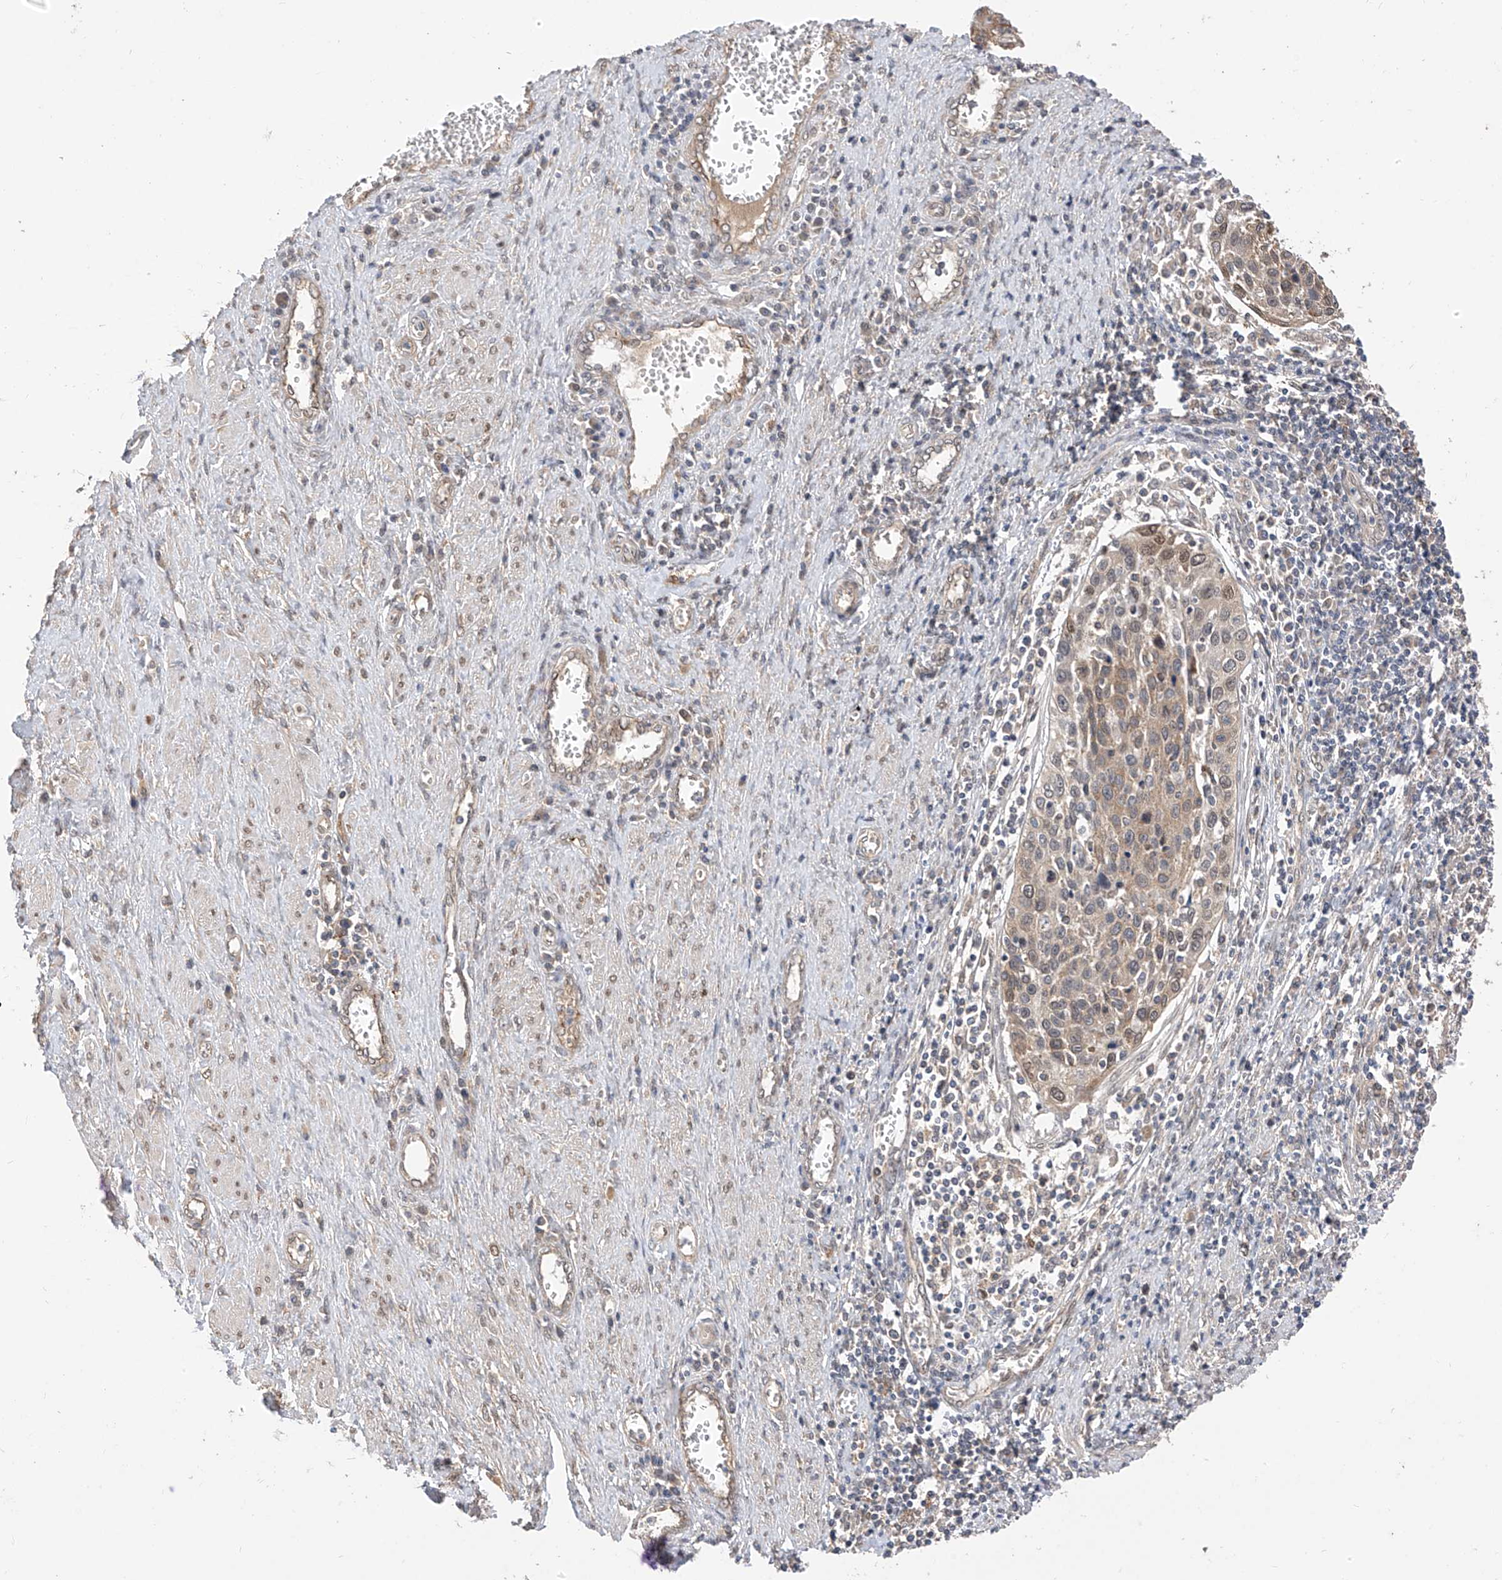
{"staining": {"intensity": "weak", "quantity": "25%-75%", "location": "cytoplasmic/membranous,nuclear"}, "tissue": "cervical cancer", "cell_type": "Tumor cells", "image_type": "cancer", "snomed": [{"axis": "morphology", "description": "Squamous cell carcinoma, NOS"}, {"axis": "topography", "description": "Cervix"}], "caption": "Cervical cancer (squamous cell carcinoma) stained for a protein (brown) reveals weak cytoplasmic/membranous and nuclear positive expression in about 25%-75% of tumor cells.", "gene": "MRTFA", "patient": {"sex": "female", "age": 32}}